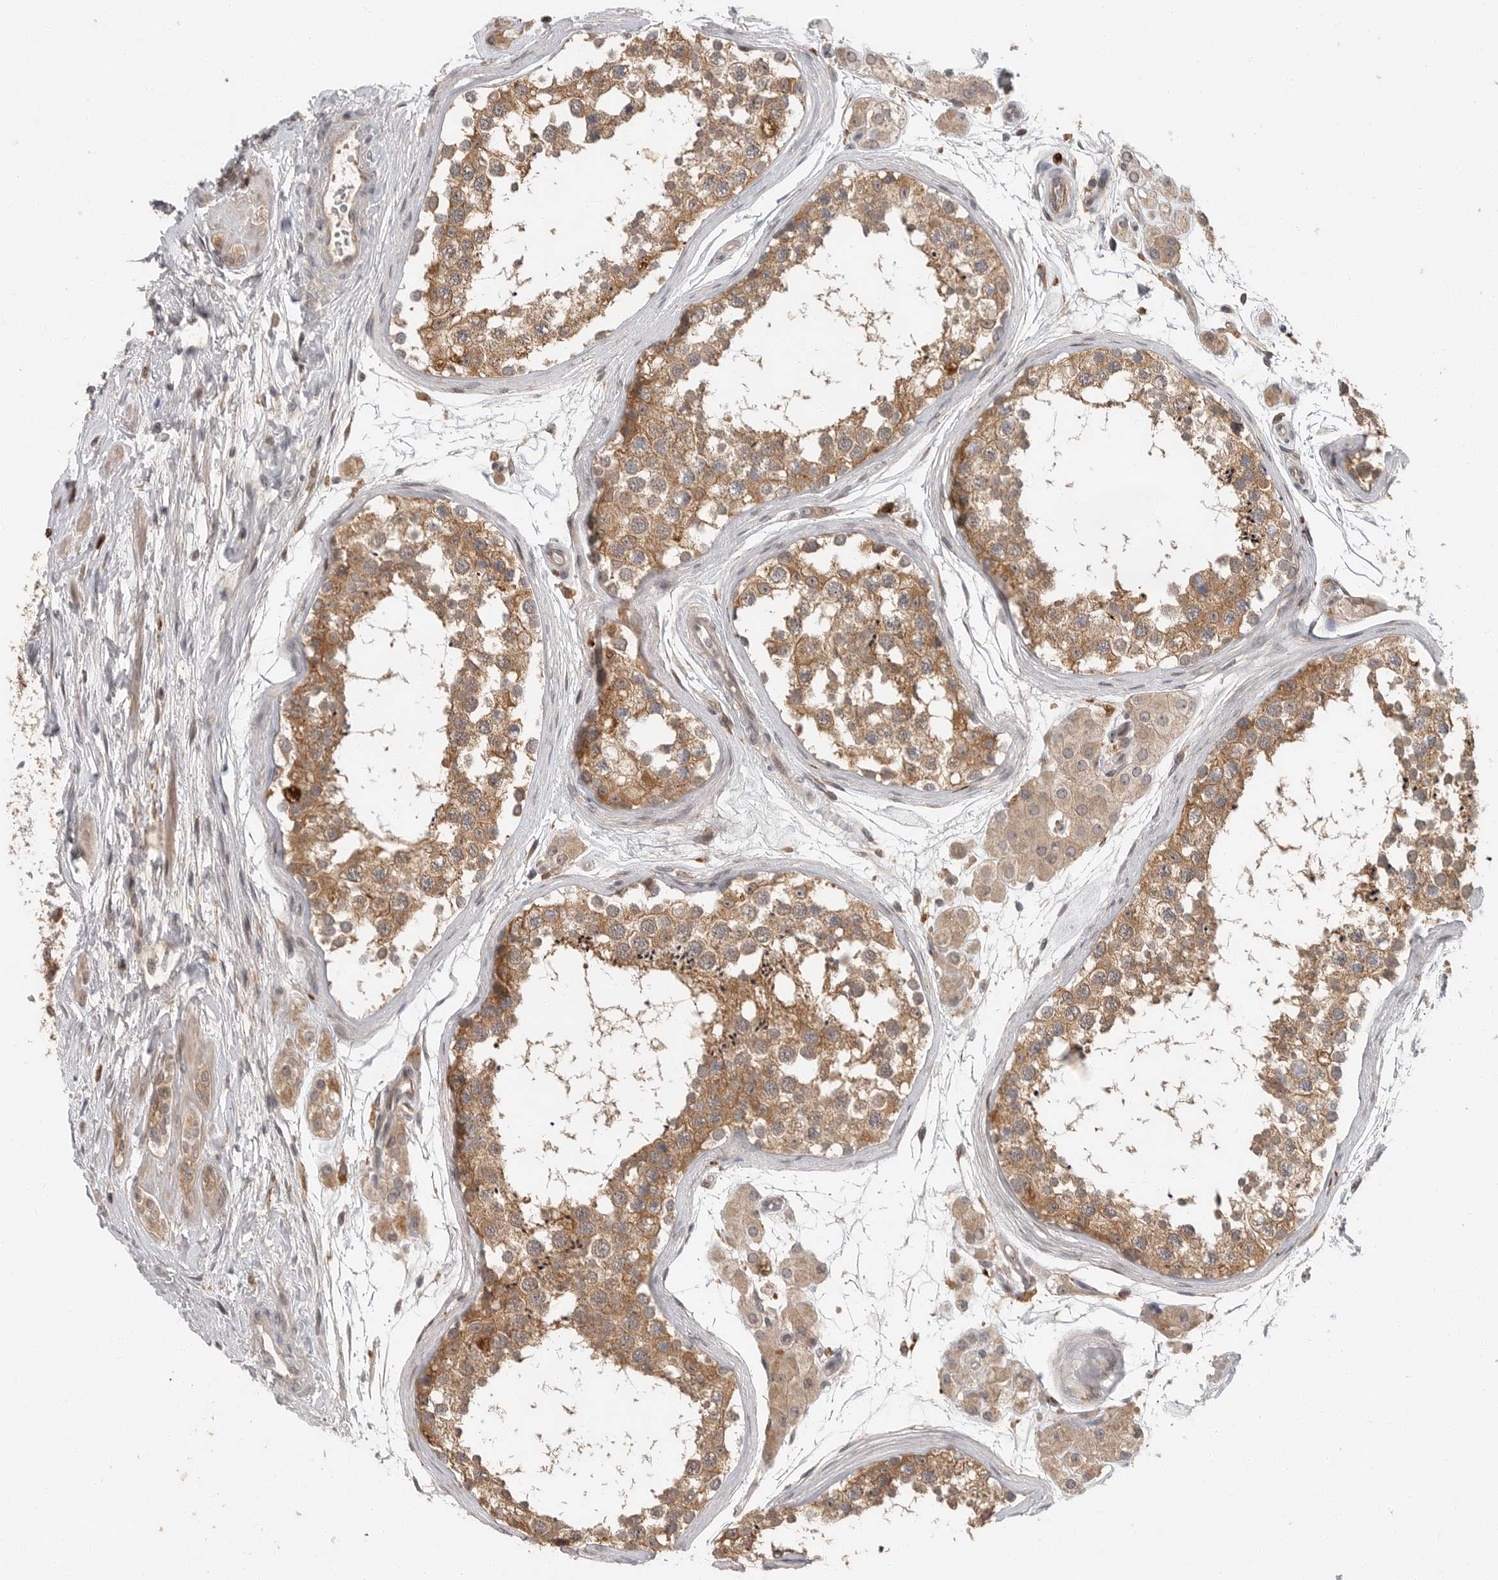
{"staining": {"intensity": "moderate", "quantity": ">75%", "location": "cytoplasmic/membranous"}, "tissue": "testis", "cell_type": "Cells in seminiferous ducts", "image_type": "normal", "snomed": [{"axis": "morphology", "description": "Normal tissue, NOS"}, {"axis": "topography", "description": "Testis"}], "caption": "Normal testis demonstrates moderate cytoplasmic/membranous positivity in about >75% of cells in seminiferous ducts.", "gene": "OSBPL9", "patient": {"sex": "male", "age": 56}}